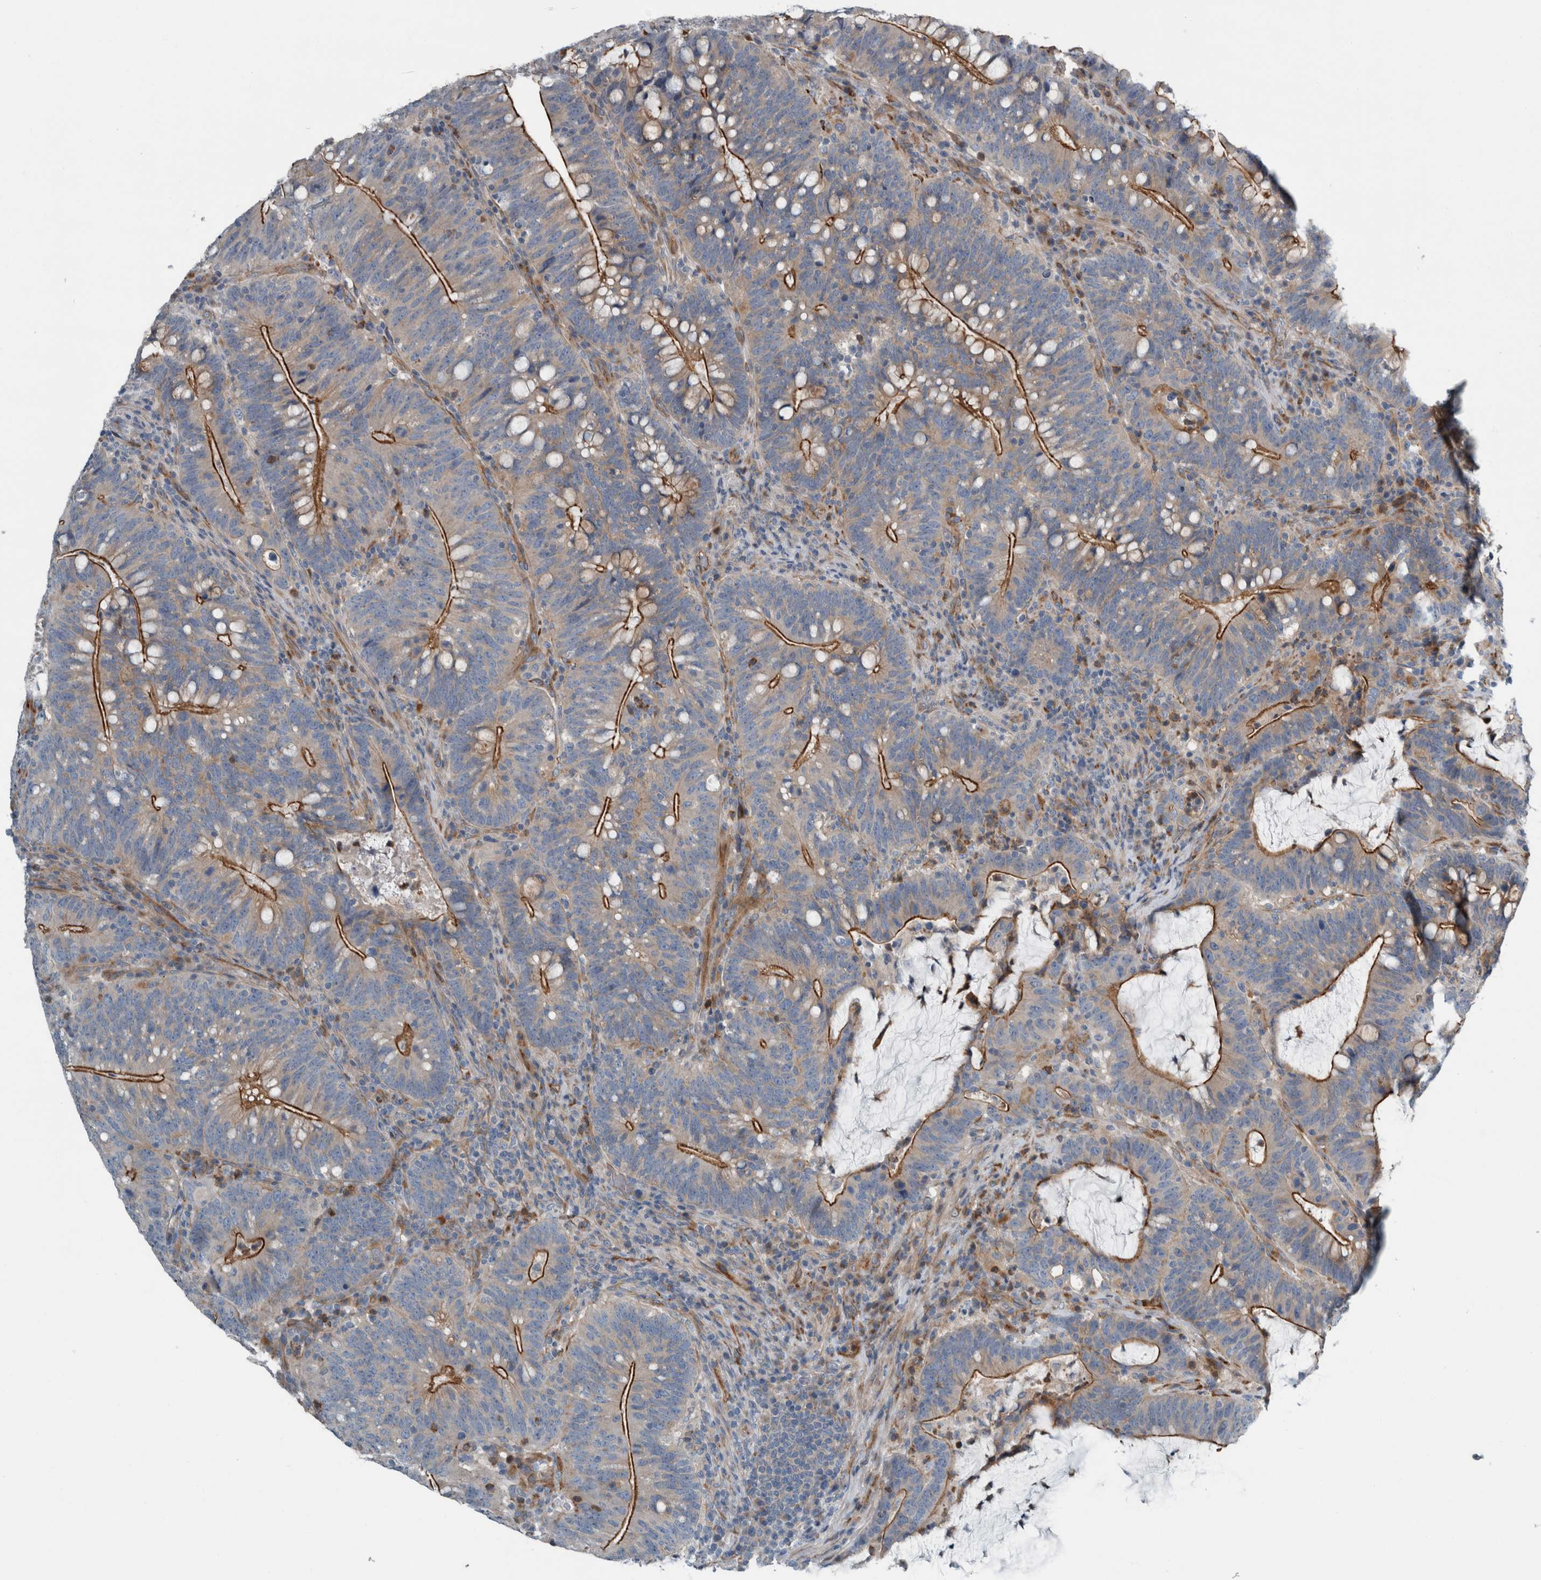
{"staining": {"intensity": "strong", "quantity": "25%-75%", "location": "cytoplasmic/membranous"}, "tissue": "colorectal cancer", "cell_type": "Tumor cells", "image_type": "cancer", "snomed": [{"axis": "morphology", "description": "Adenocarcinoma, NOS"}, {"axis": "topography", "description": "Colon"}], "caption": "Colorectal cancer (adenocarcinoma) tissue displays strong cytoplasmic/membranous staining in about 25%-75% of tumor cells", "gene": "GLT8D2", "patient": {"sex": "female", "age": 66}}